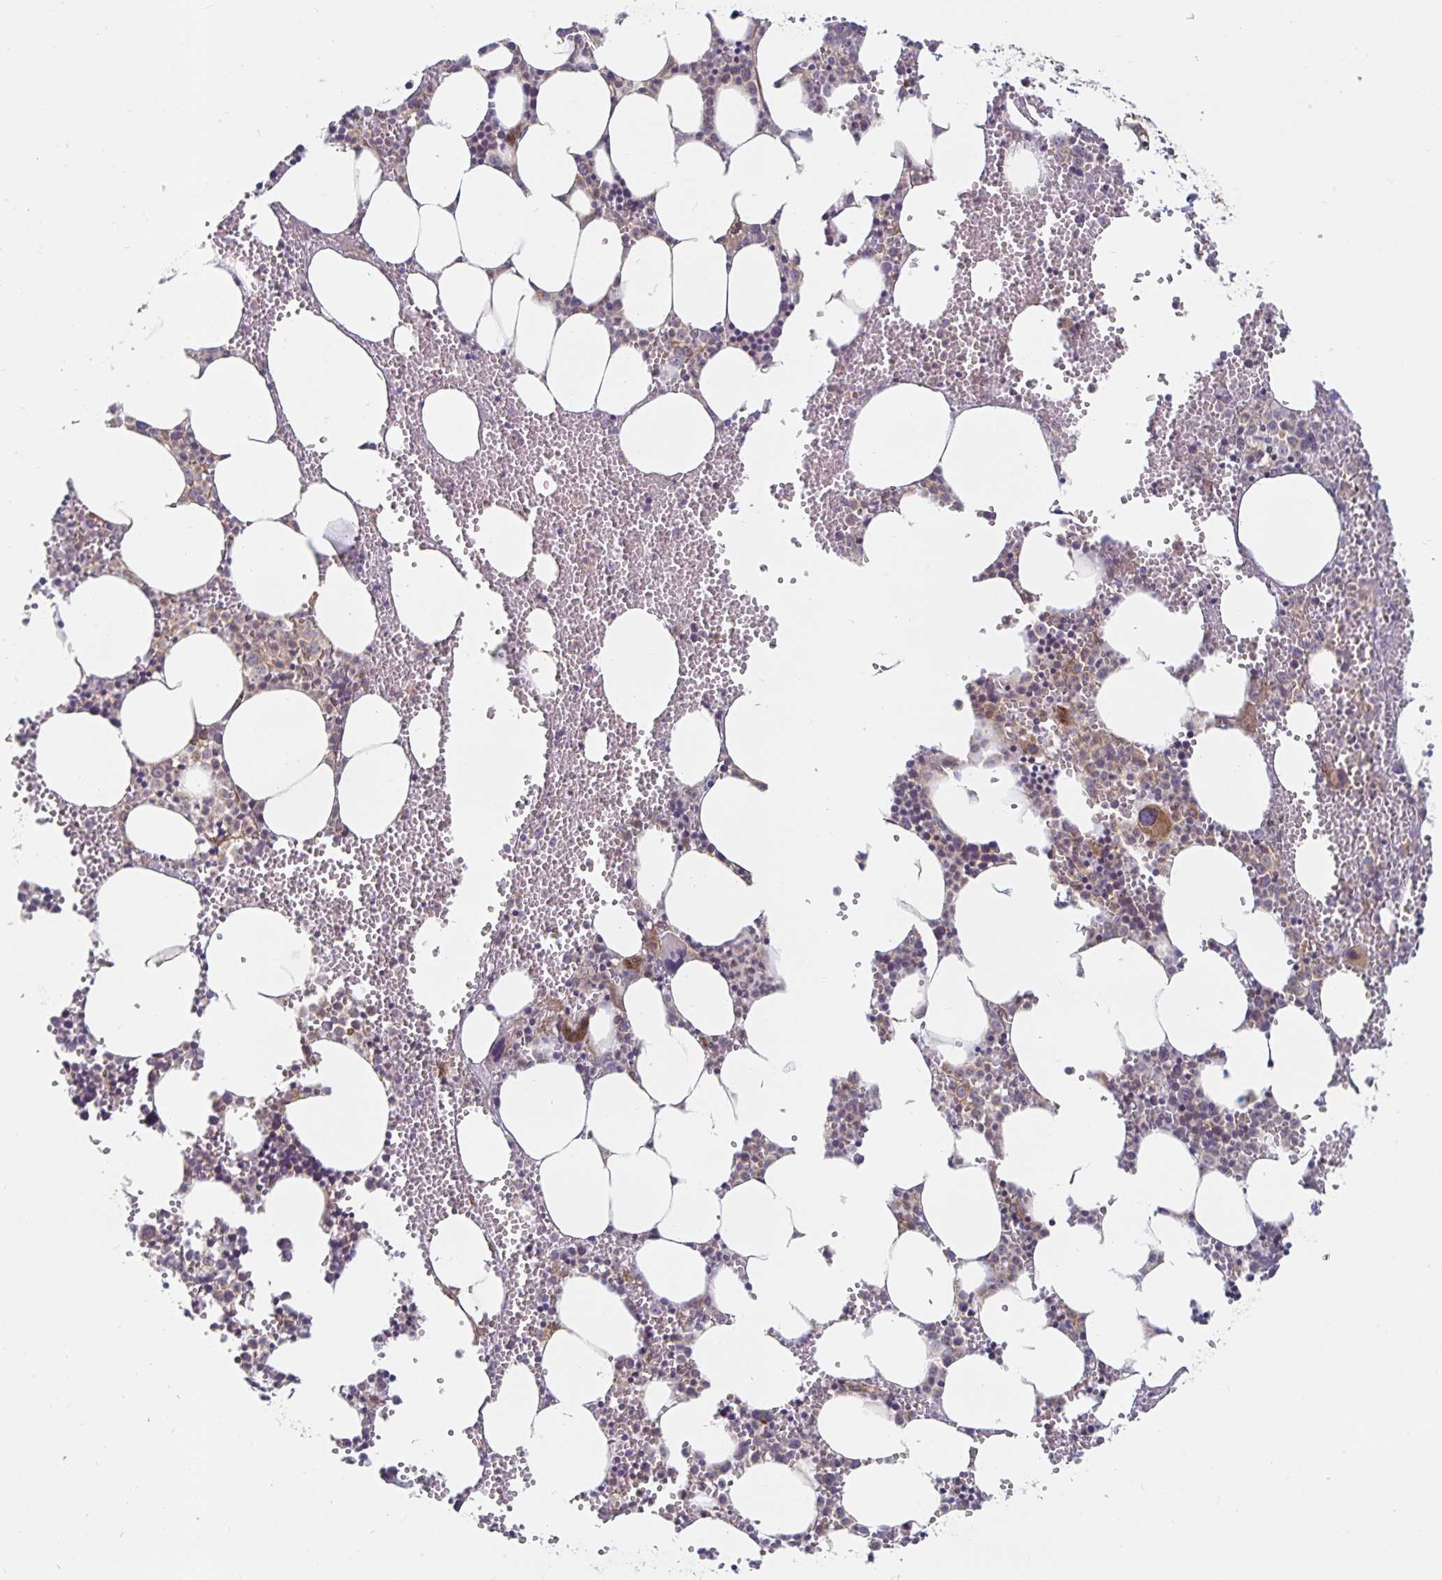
{"staining": {"intensity": "moderate", "quantity": "25%-75%", "location": "cytoplasmic/membranous"}, "tissue": "bone marrow", "cell_type": "Hematopoietic cells", "image_type": "normal", "snomed": [{"axis": "morphology", "description": "Normal tissue, NOS"}, {"axis": "topography", "description": "Bone marrow"}], "caption": "About 25%-75% of hematopoietic cells in normal human bone marrow reveal moderate cytoplasmic/membranous protein staining as visualized by brown immunohistochemical staining.", "gene": "BCAP29", "patient": {"sex": "male", "age": 89}}